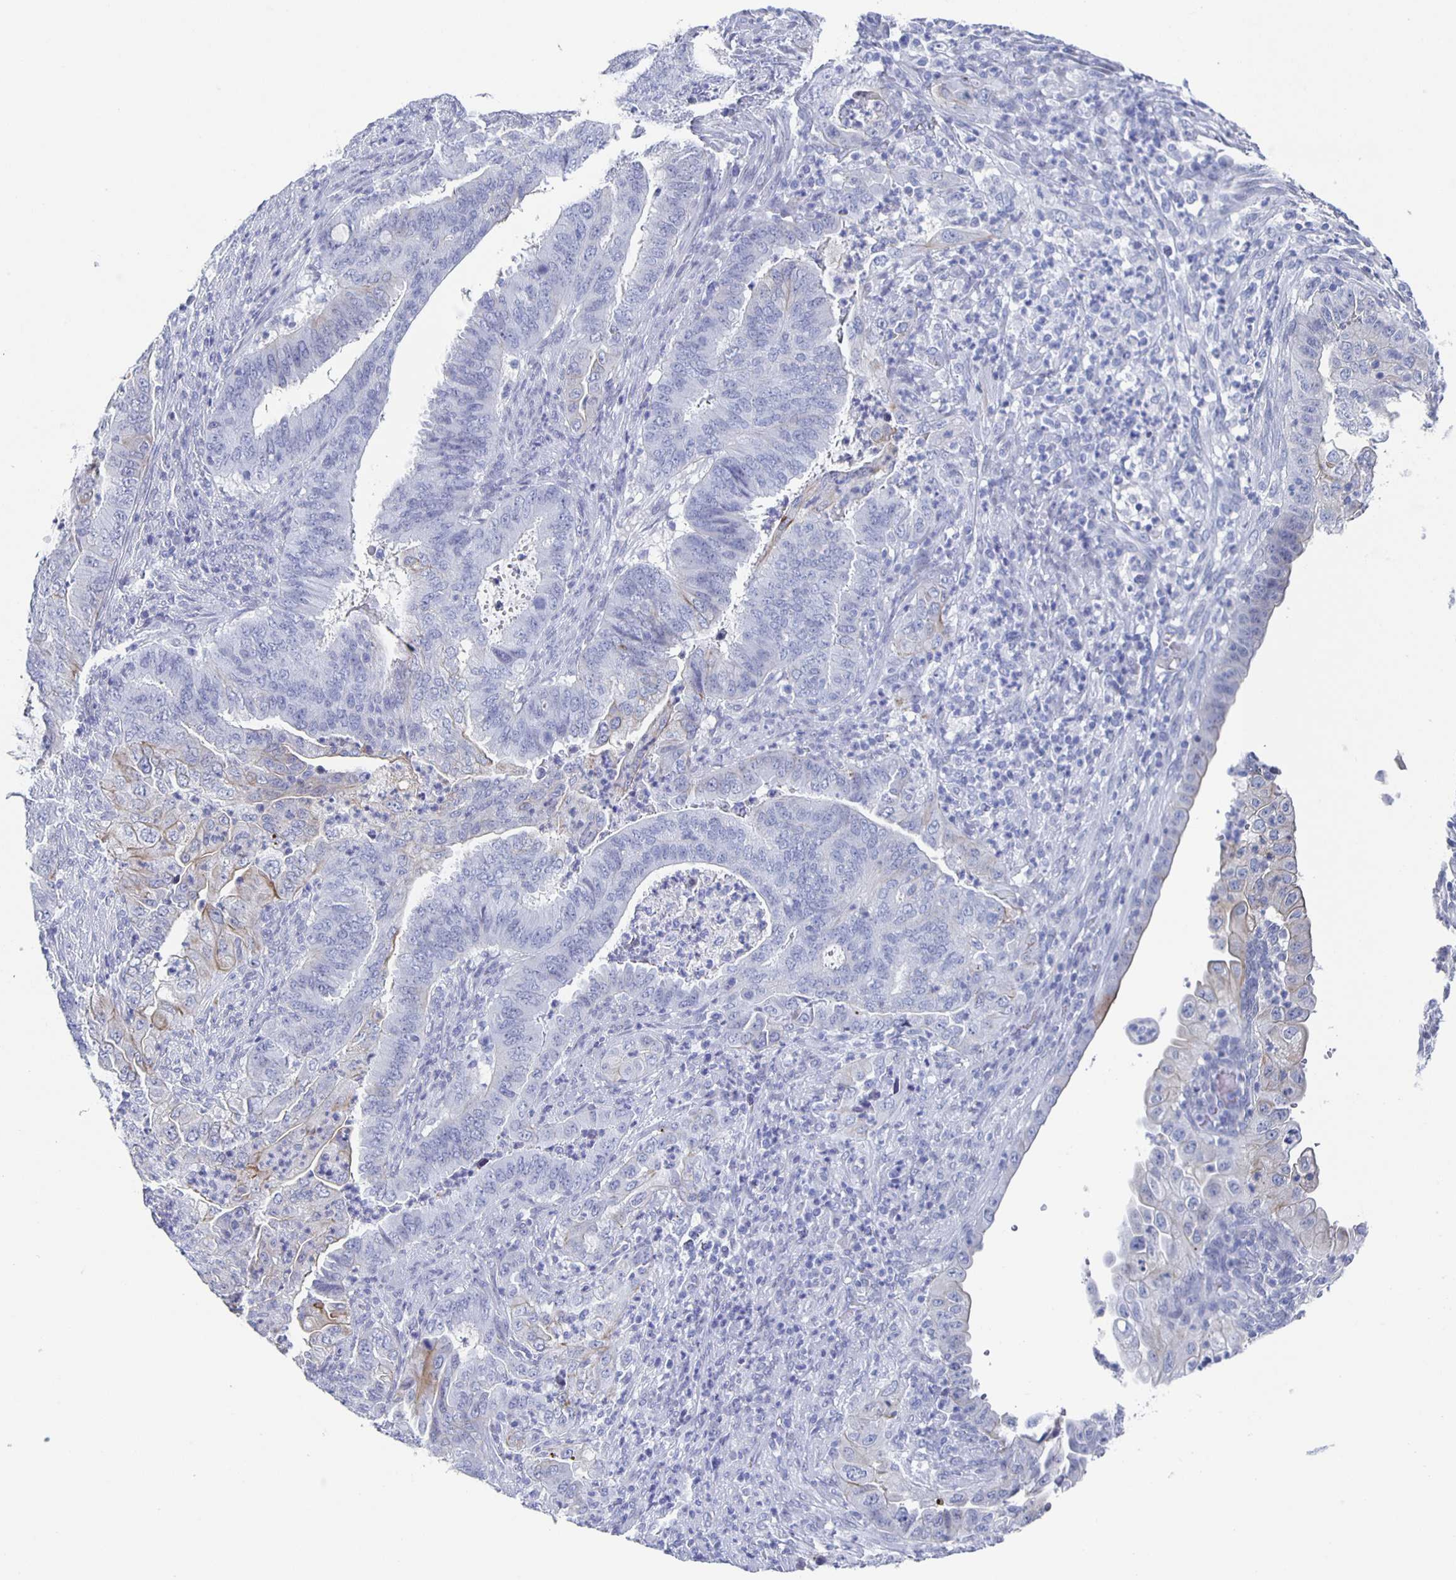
{"staining": {"intensity": "negative", "quantity": "none", "location": "none"}, "tissue": "endometrial cancer", "cell_type": "Tumor cells", "image_type": "cancer", "snomed": [{"axis": "morphology", "description": "Adenocarcinoma, NOS"}, {"axis": "topography", "description": "Endometrium"}], "caption": "There is no significant expression in tumor cells of endometrial adenocarcinoma.", "gene": "CCDC17", "patient": {"sex": "female", "age": 51}}